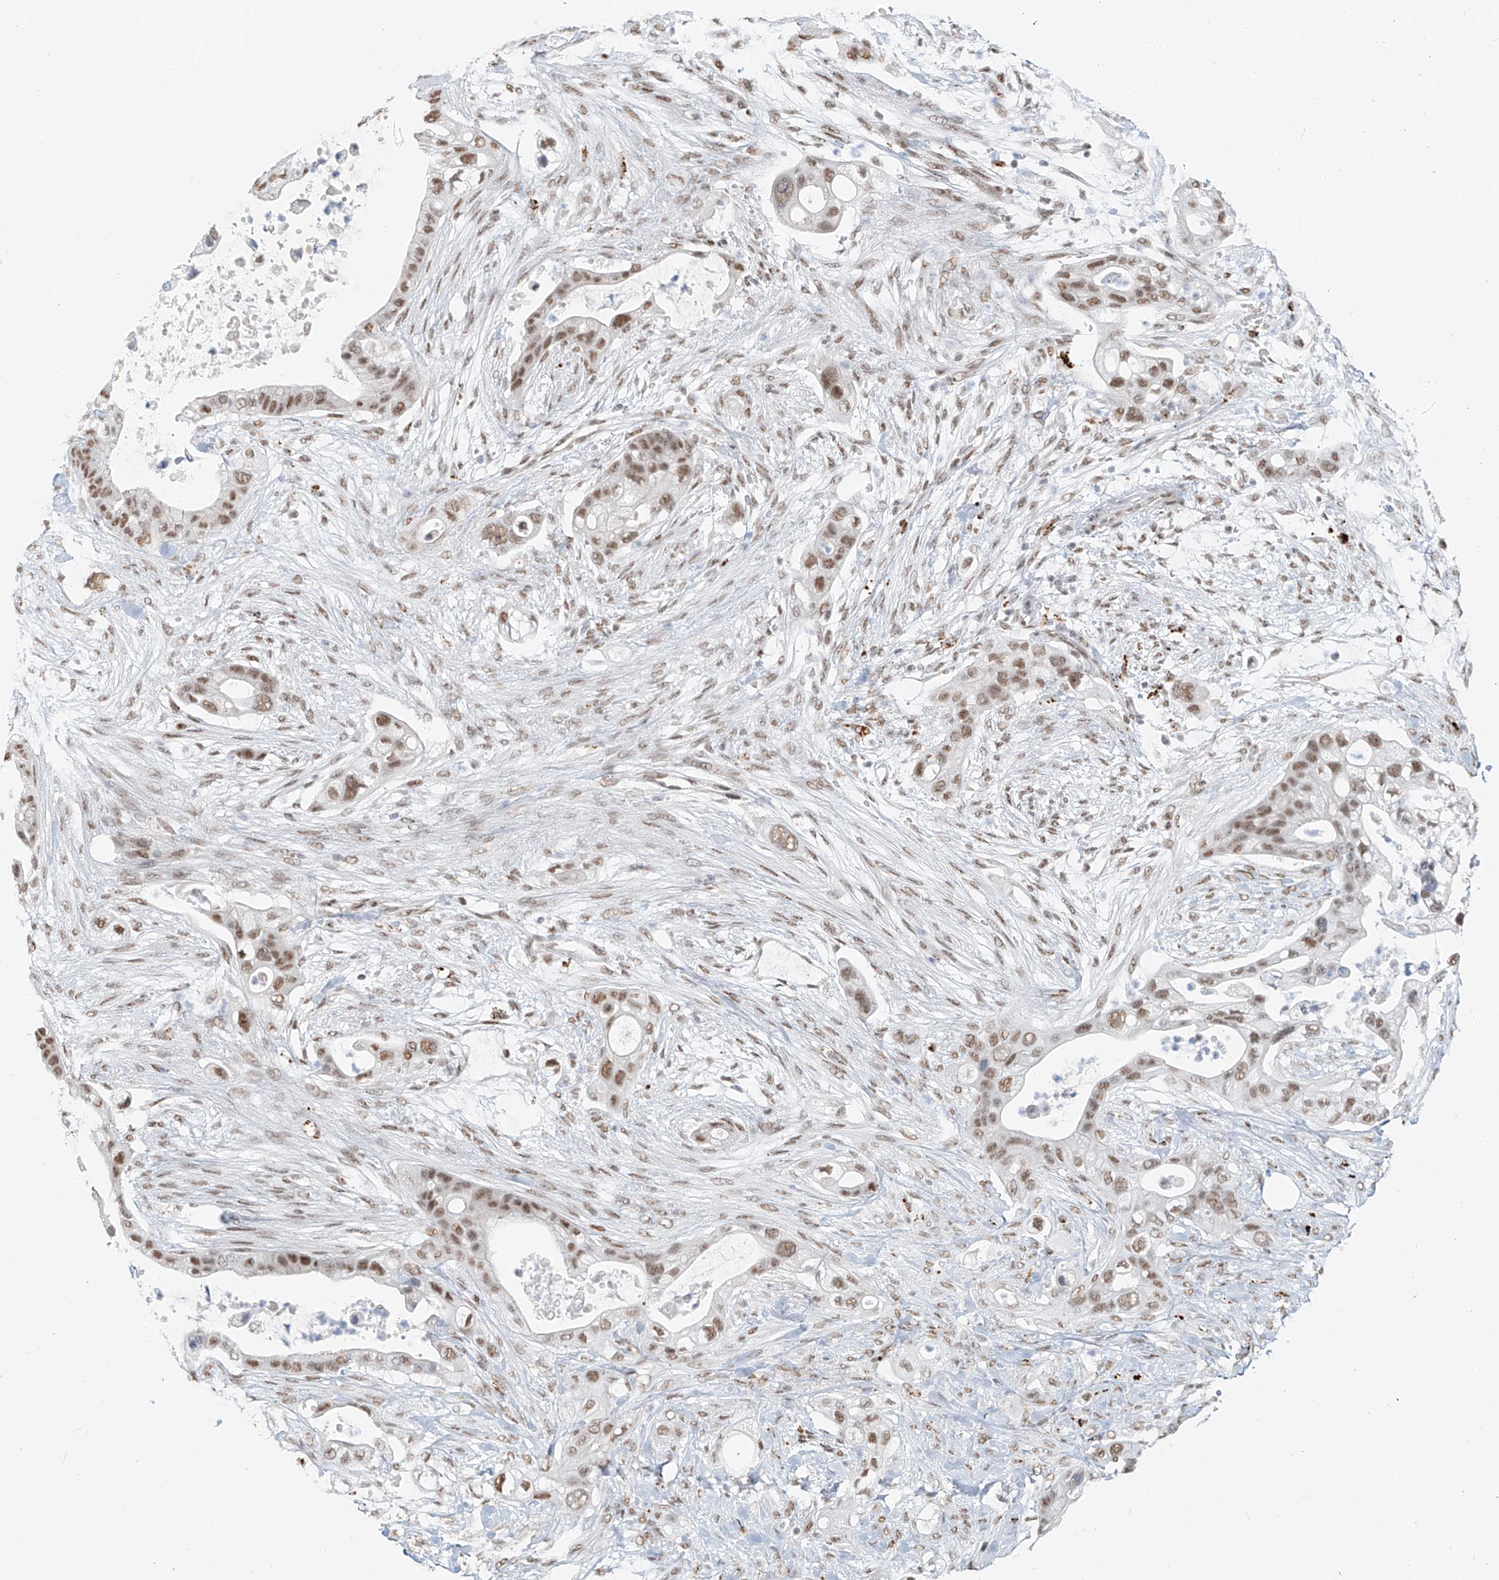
{"staining": {"intensity": "moderate", "quantity": ">75%", "location": "nuclear"}, "tissue": "pancreatic cancer", "cell_type": "Tumor cells", "image_type": "cancer", "snomed": [{"axis": "morphology", "description": "Adenocarcinoma, NOS"}, {"axis": "topography", "description": "Pancreas"}], "caption": "Protein staining of adenocarcinoma (pancreatic) tissue reveals moderate nuclear staining in approximately >75% of tumor cells. (DAB (3,3'-diaminobenzidine) IHC, brown staining for protein, blue staining for nuclei).", "gene": "SASH1", "patient": {"sex": "male", "age": 53}}